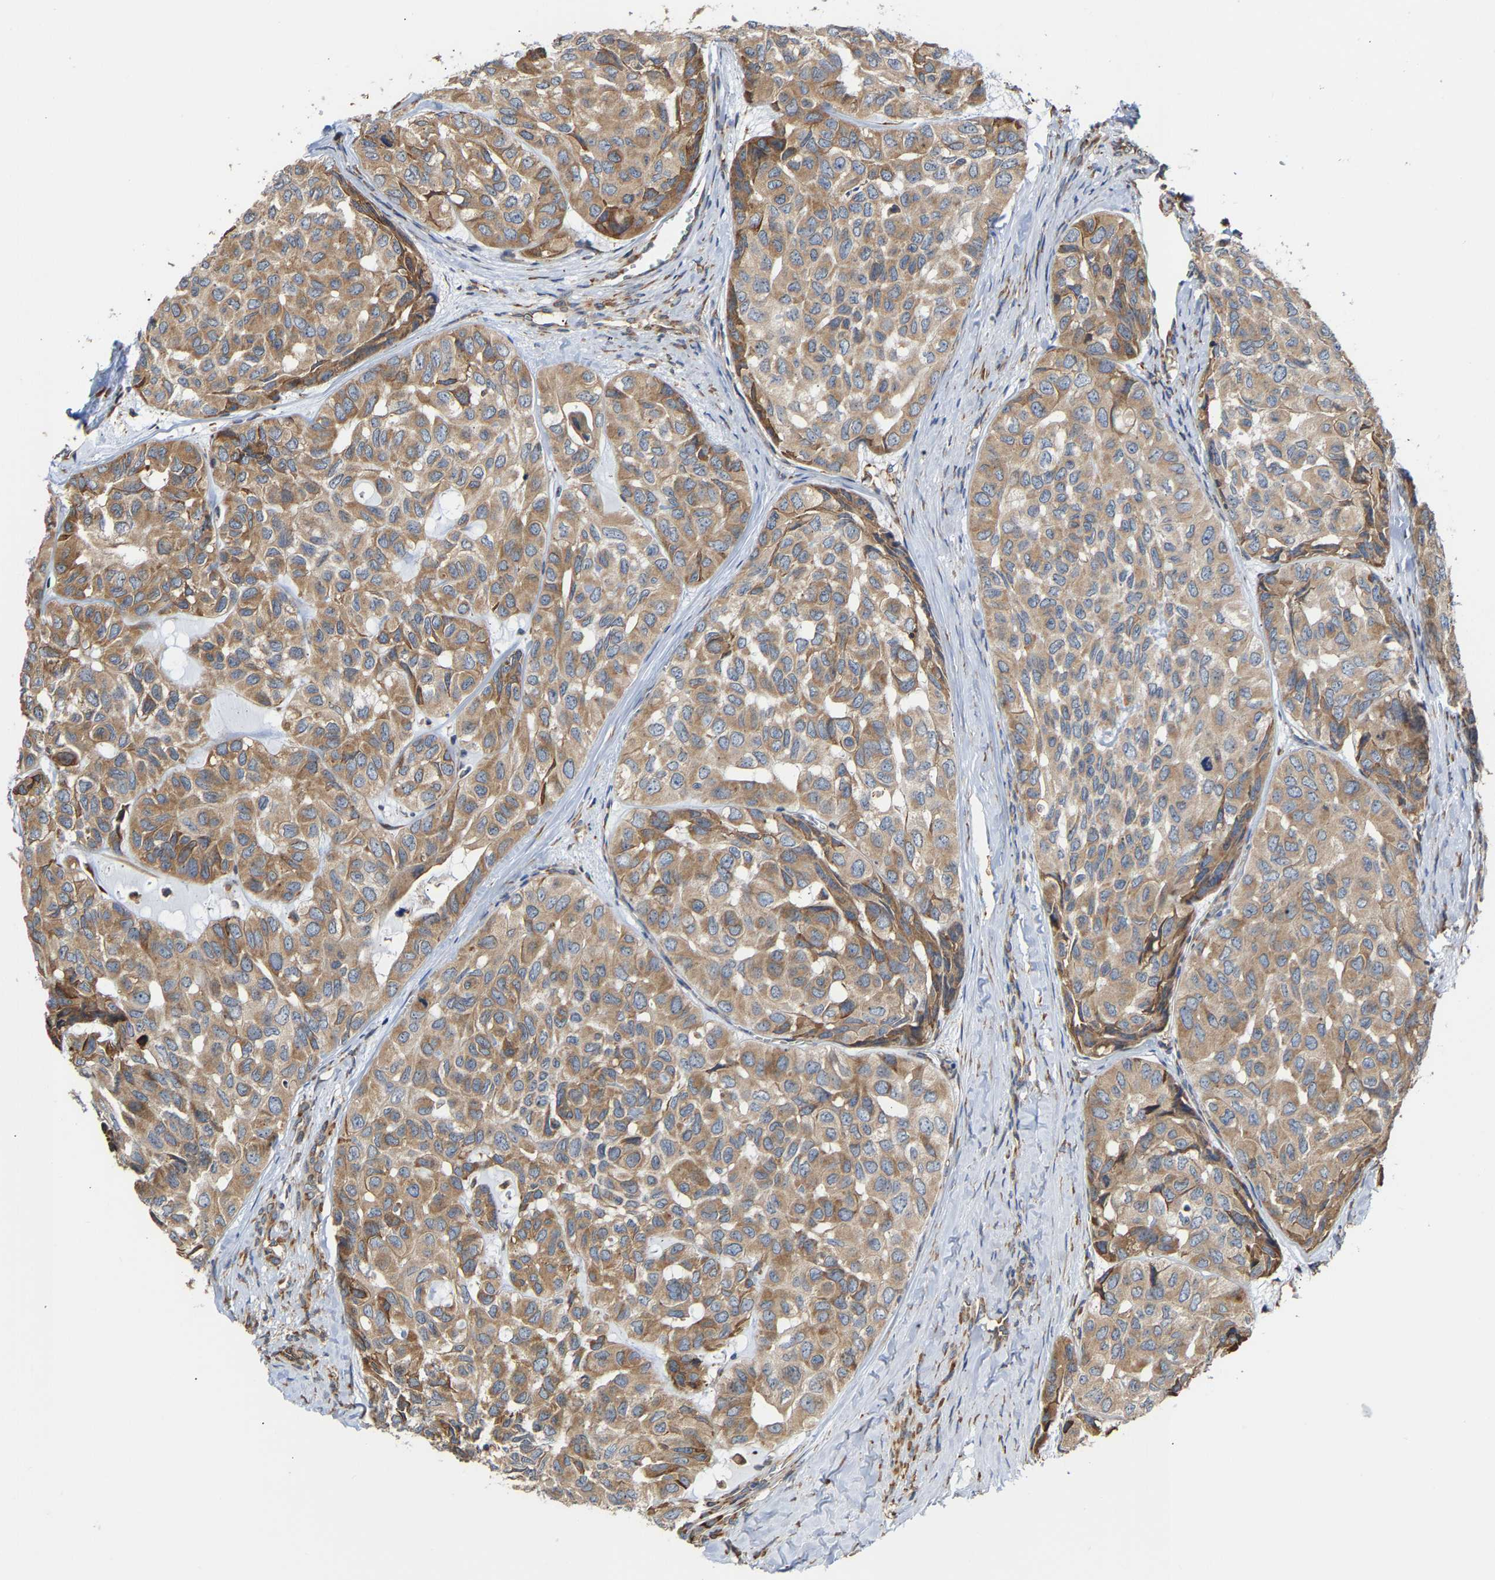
{"staining": {"intensity": "moderate", "quantity": ">75%", "location": "cytoplasmic/membranous"}, "tissue": "head and neck cancer", "cell_type": "Tumor cells", "image_type": "cancer", "snomed": [{"axis": "morphology", "description": "Adenocarcinoma, NOS"}, {"axis": "topography", "description": "Salivary gland, NOS"}, {"axis": "topography", "description": "Head-Neck"}], "caption": "Human head and neck cancer (adenocarcinoma) stained with a protein marker displays moderate staining in tumor cells.", "gene": "ARAP1", "patient": {"sex": "female", "age": 76}}